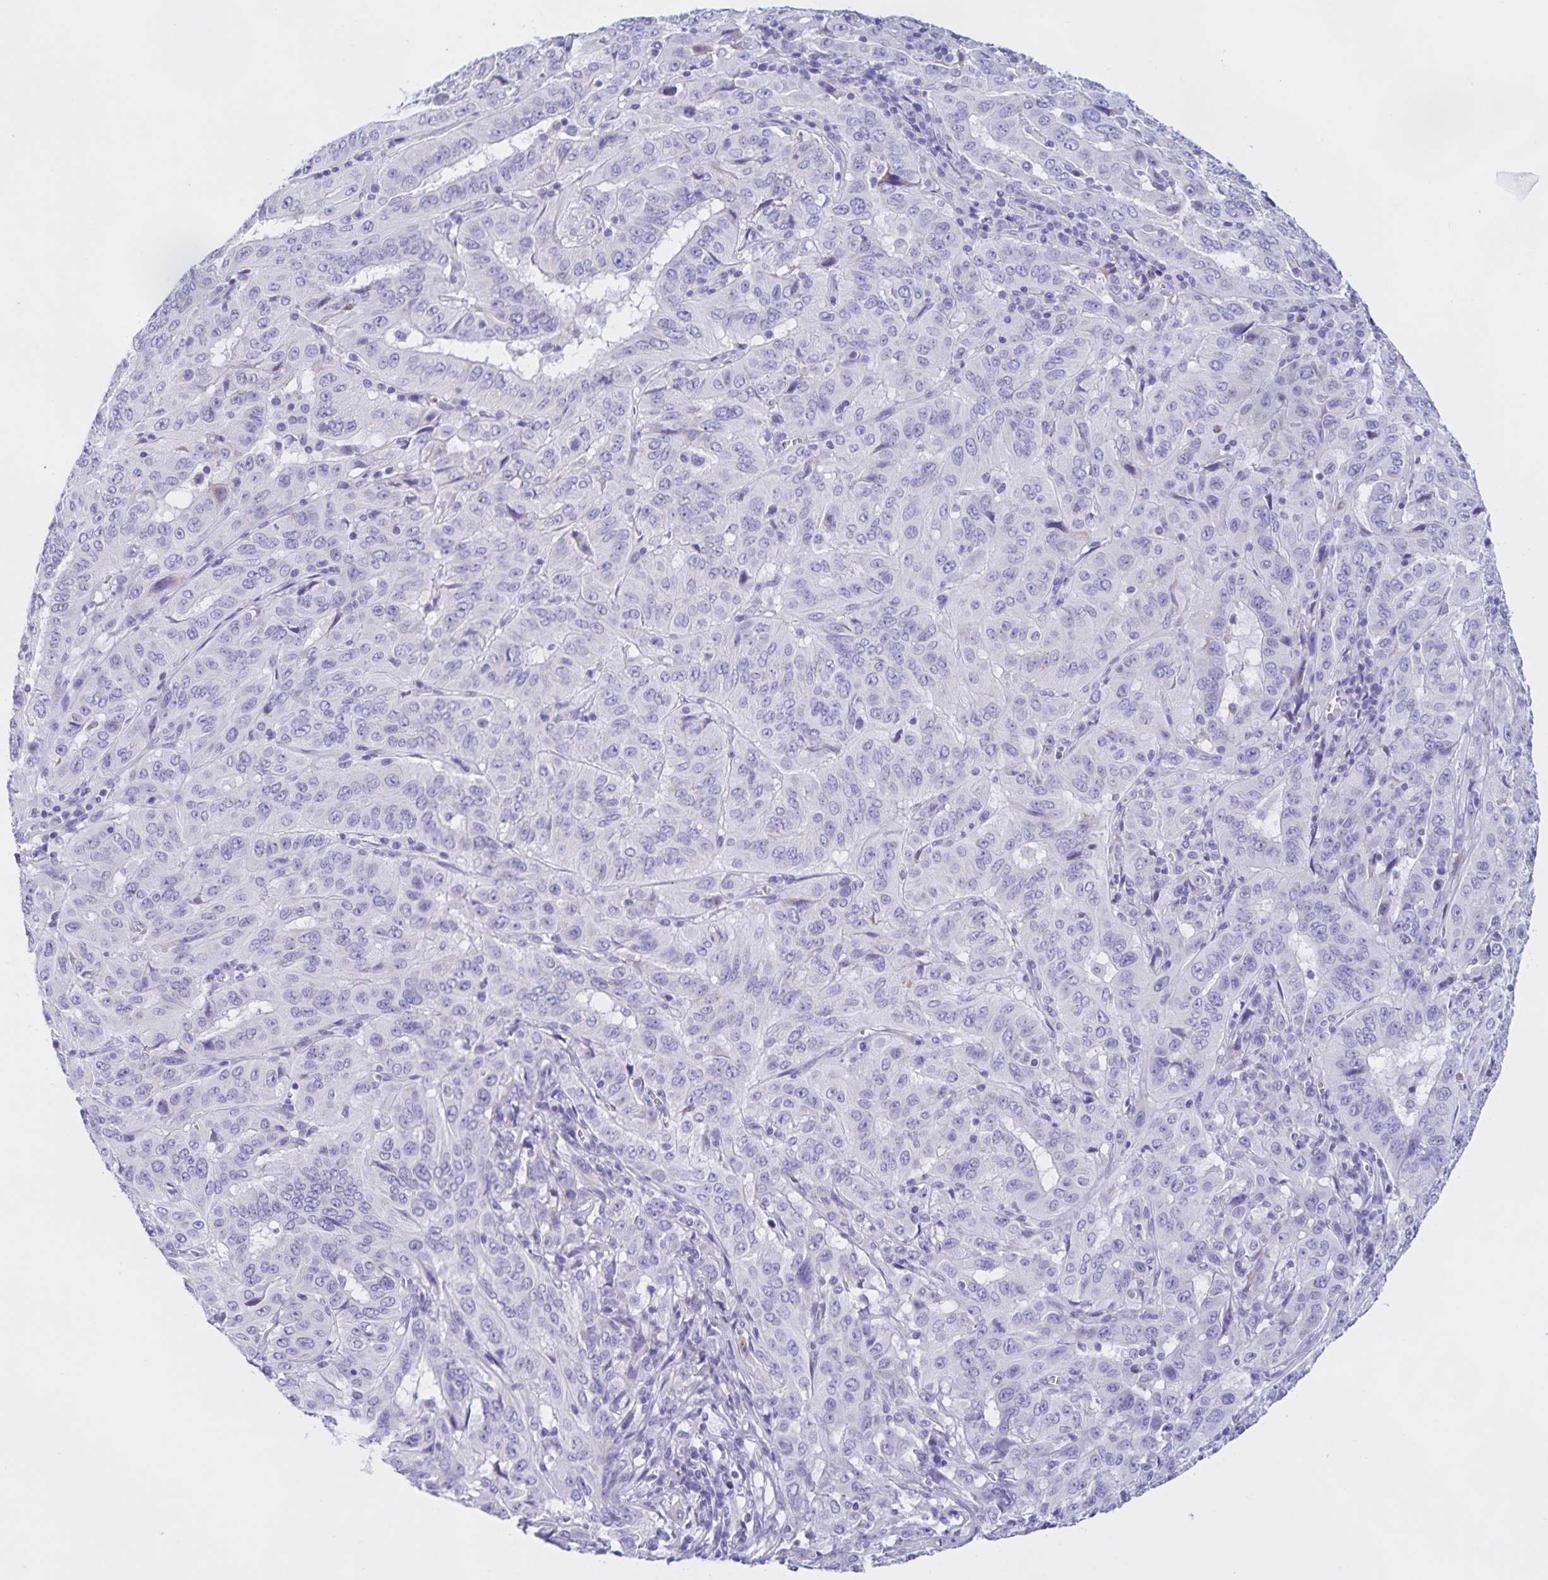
{"staining": {"intensity": "negative", "quantity": "none", "location": "none"}, "tissue": "pancreatic cancer", "cell_type": "Tumor cells", "image_type": "cancer", "snomed": [{"axis": "morphology", "description": "Adenocarcinoma, NOS"}, {"axis": "topography", "description": "Pancreas"}], "caption": "High power microscopy photomicrograph of an IHC image of pancreatic cancer (adenocarcinoma), revealing no significant positivity in tumor cells.", "gene": "CATSPER4", "patient": {"sex": "male", "age": 63}}